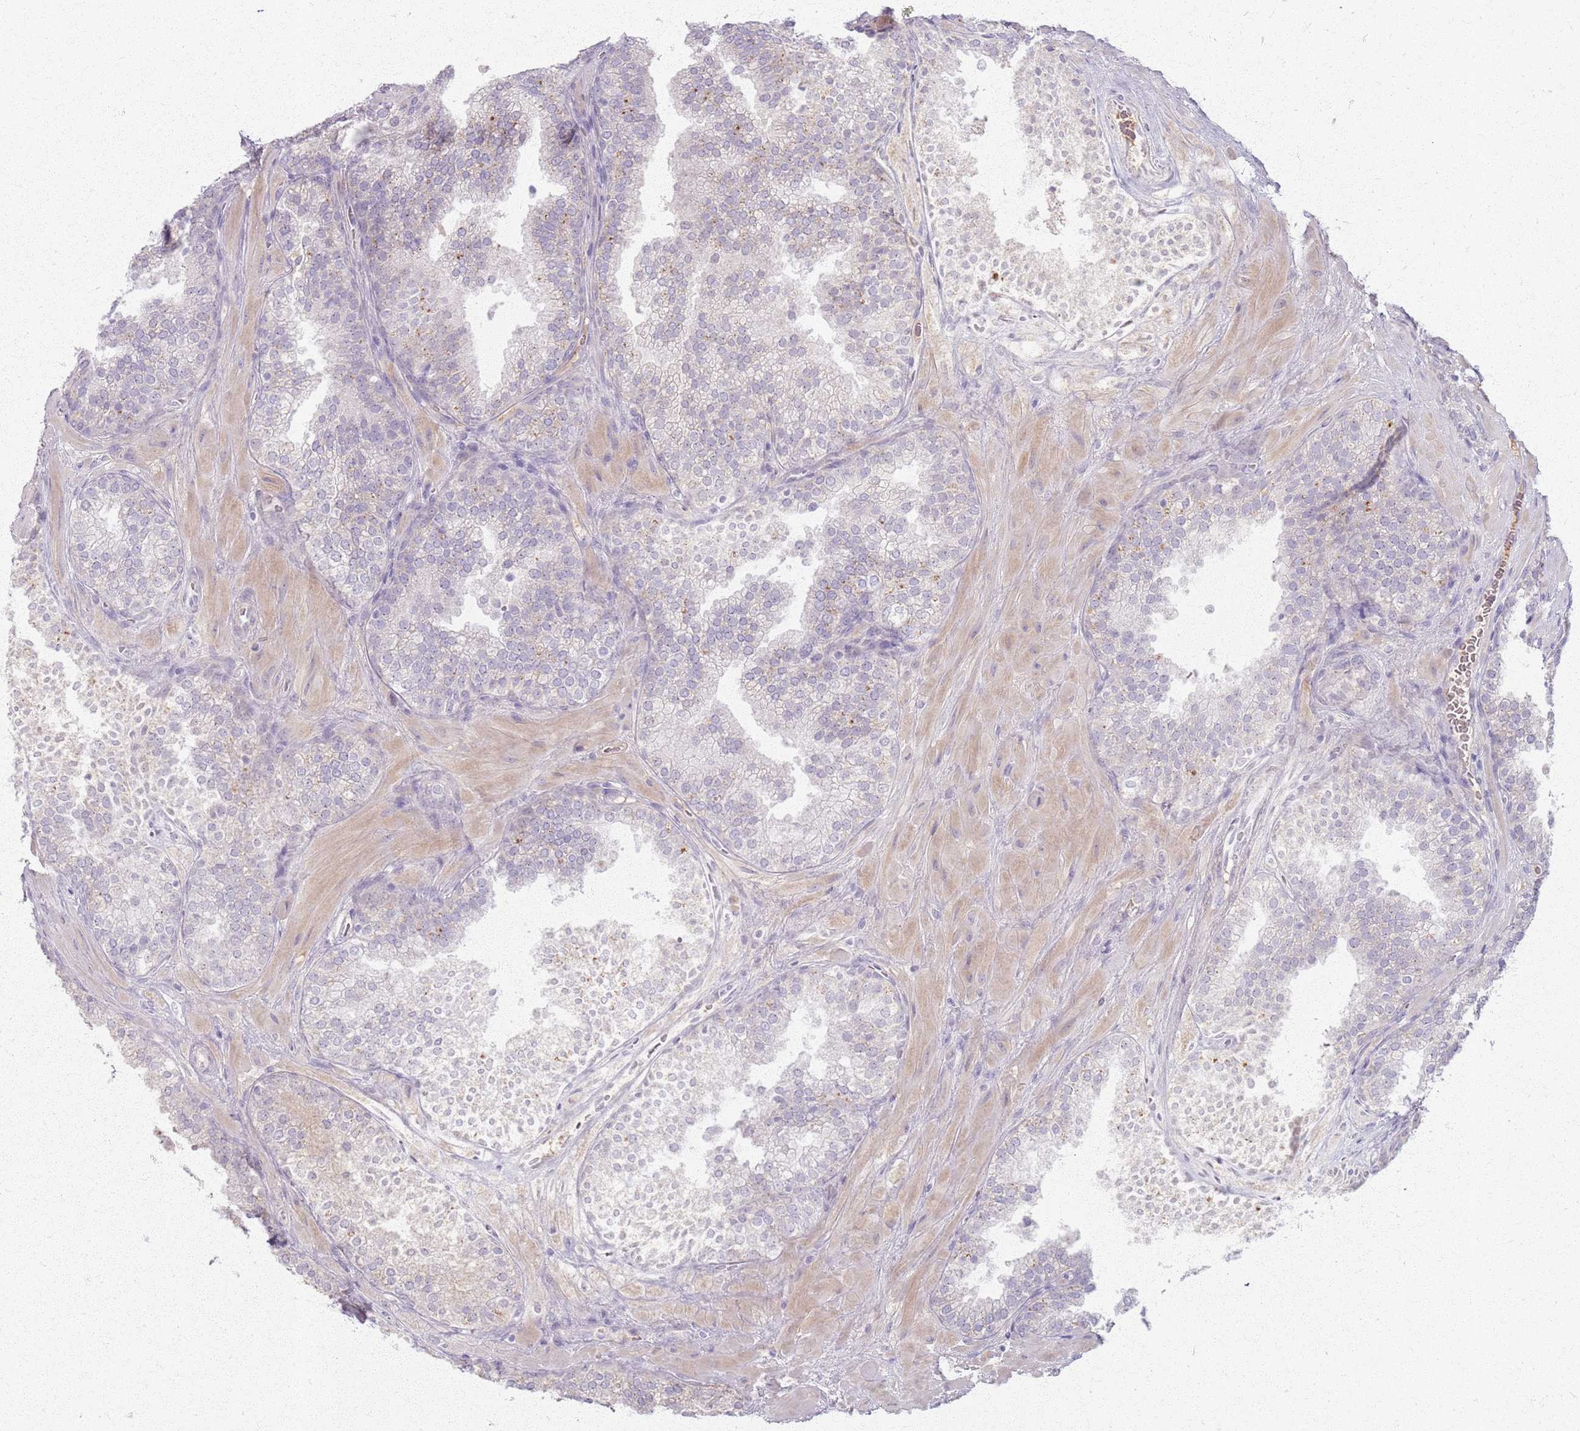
{"staining": {"intensity": "negative", "quantity": "none", "location": "none"}, "tissue": "prostate cancer", "cell_type": "Tumor cells", "image_type": "cancer", "snomed": [{"axis": "morphology", "description": "Adenocarcinoma, High grade"}, {"axis": "topography", "description": "Prostate"}], "caption": "A photomicrograph of human prostate adenocarcinoma (high-grade) is negative for staining in tumor cells. The staining is performed using DAB (3,3'-diaminobenzidine) brown chromogen with nuclei counter-stained in using hematoxylin.", "gene": "CRIPT", "patient": {"sex": "male", "age": 56}}